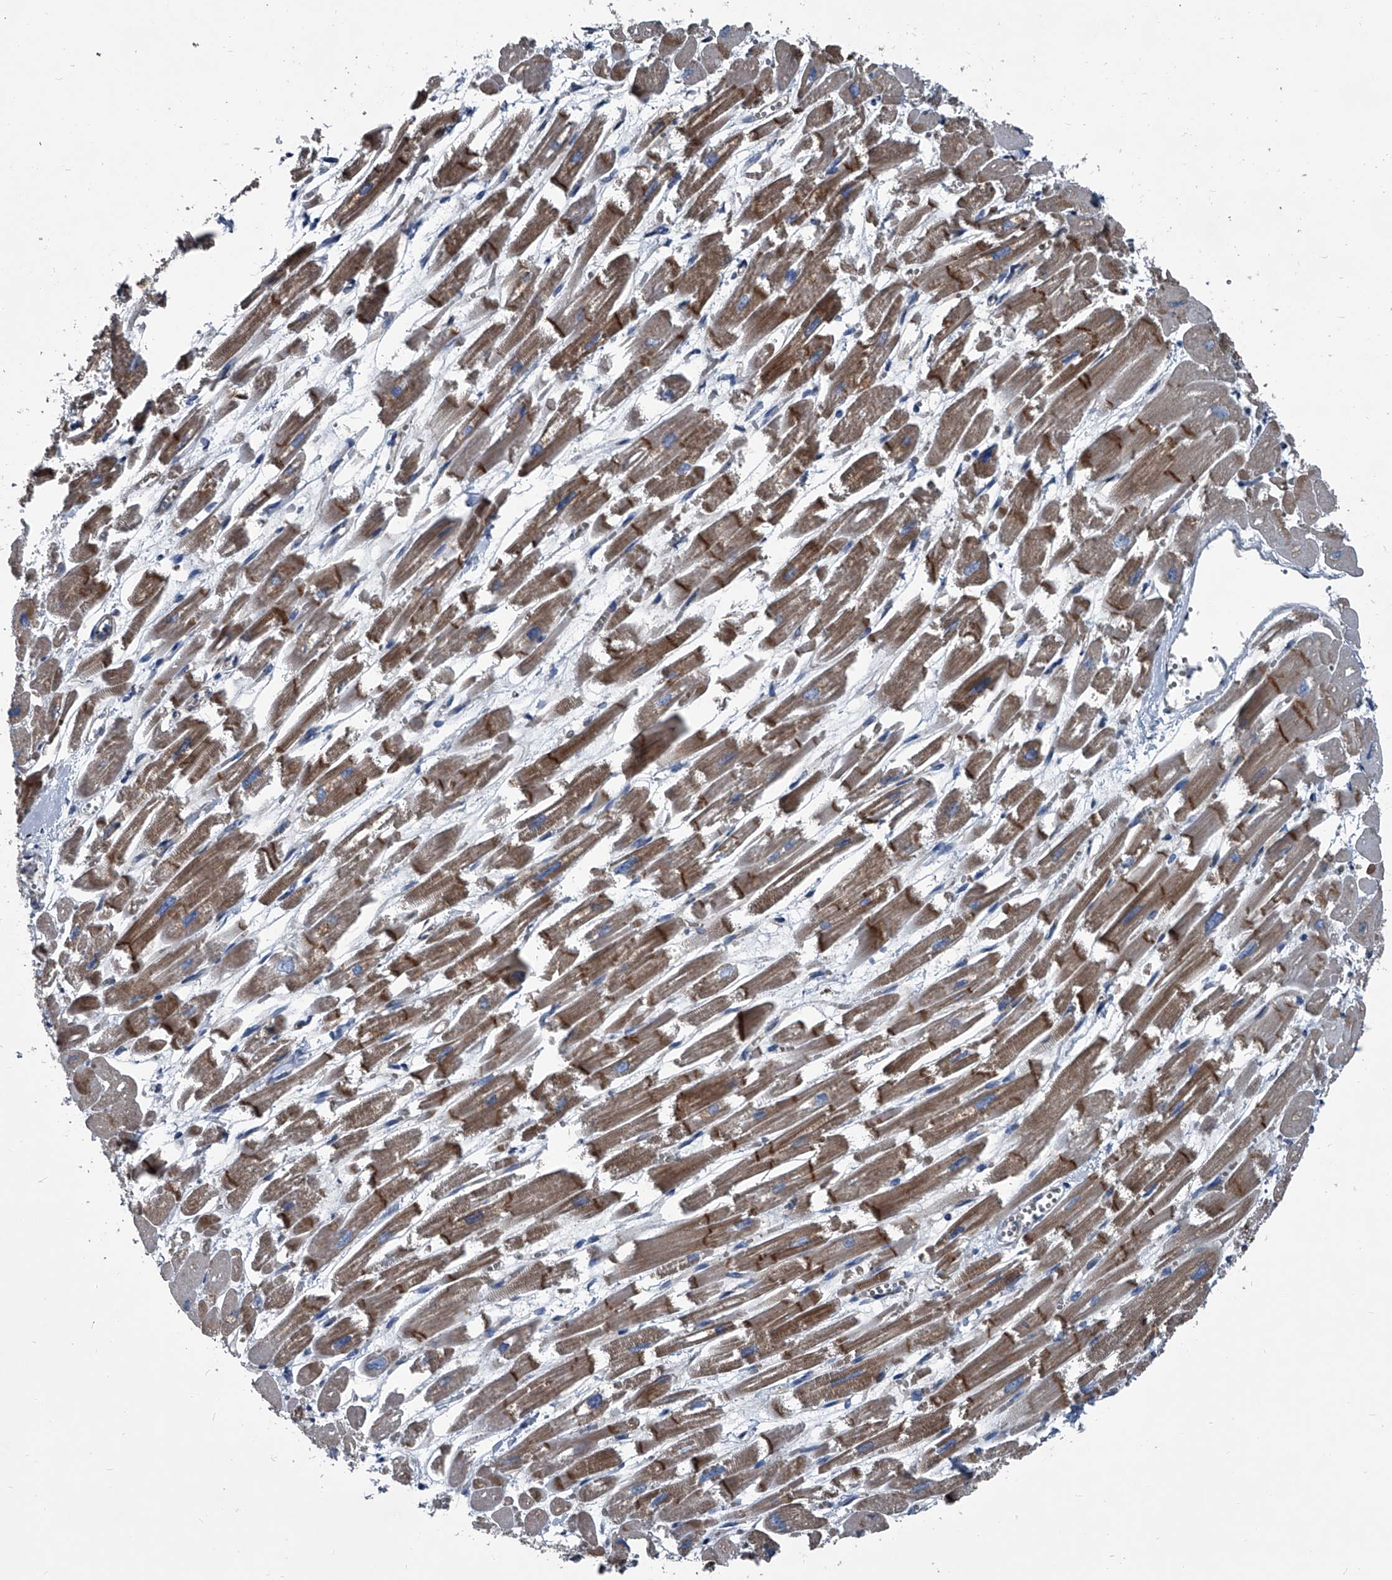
{"staining": {"intensity": "moderate", "quantity": "25%-75%", "location": "cytoplasmic/membranous"}, "tissue": "heart muscle", "cell_type": "Cardiomyocytes", "image_type": "normal", "snomed": [{"axis": "morphology", "description": "Normal tissue, NOS"}, {"axis": "topography", "description": "Heart"}], "caption": "Moderate cytoplasmic/membranous positivity is identified in approximately 25%-75% of cardiomyocytes in normal heart muscle.", "gene": "PLEC", "patient": {"sex": "male", "age": 54}}